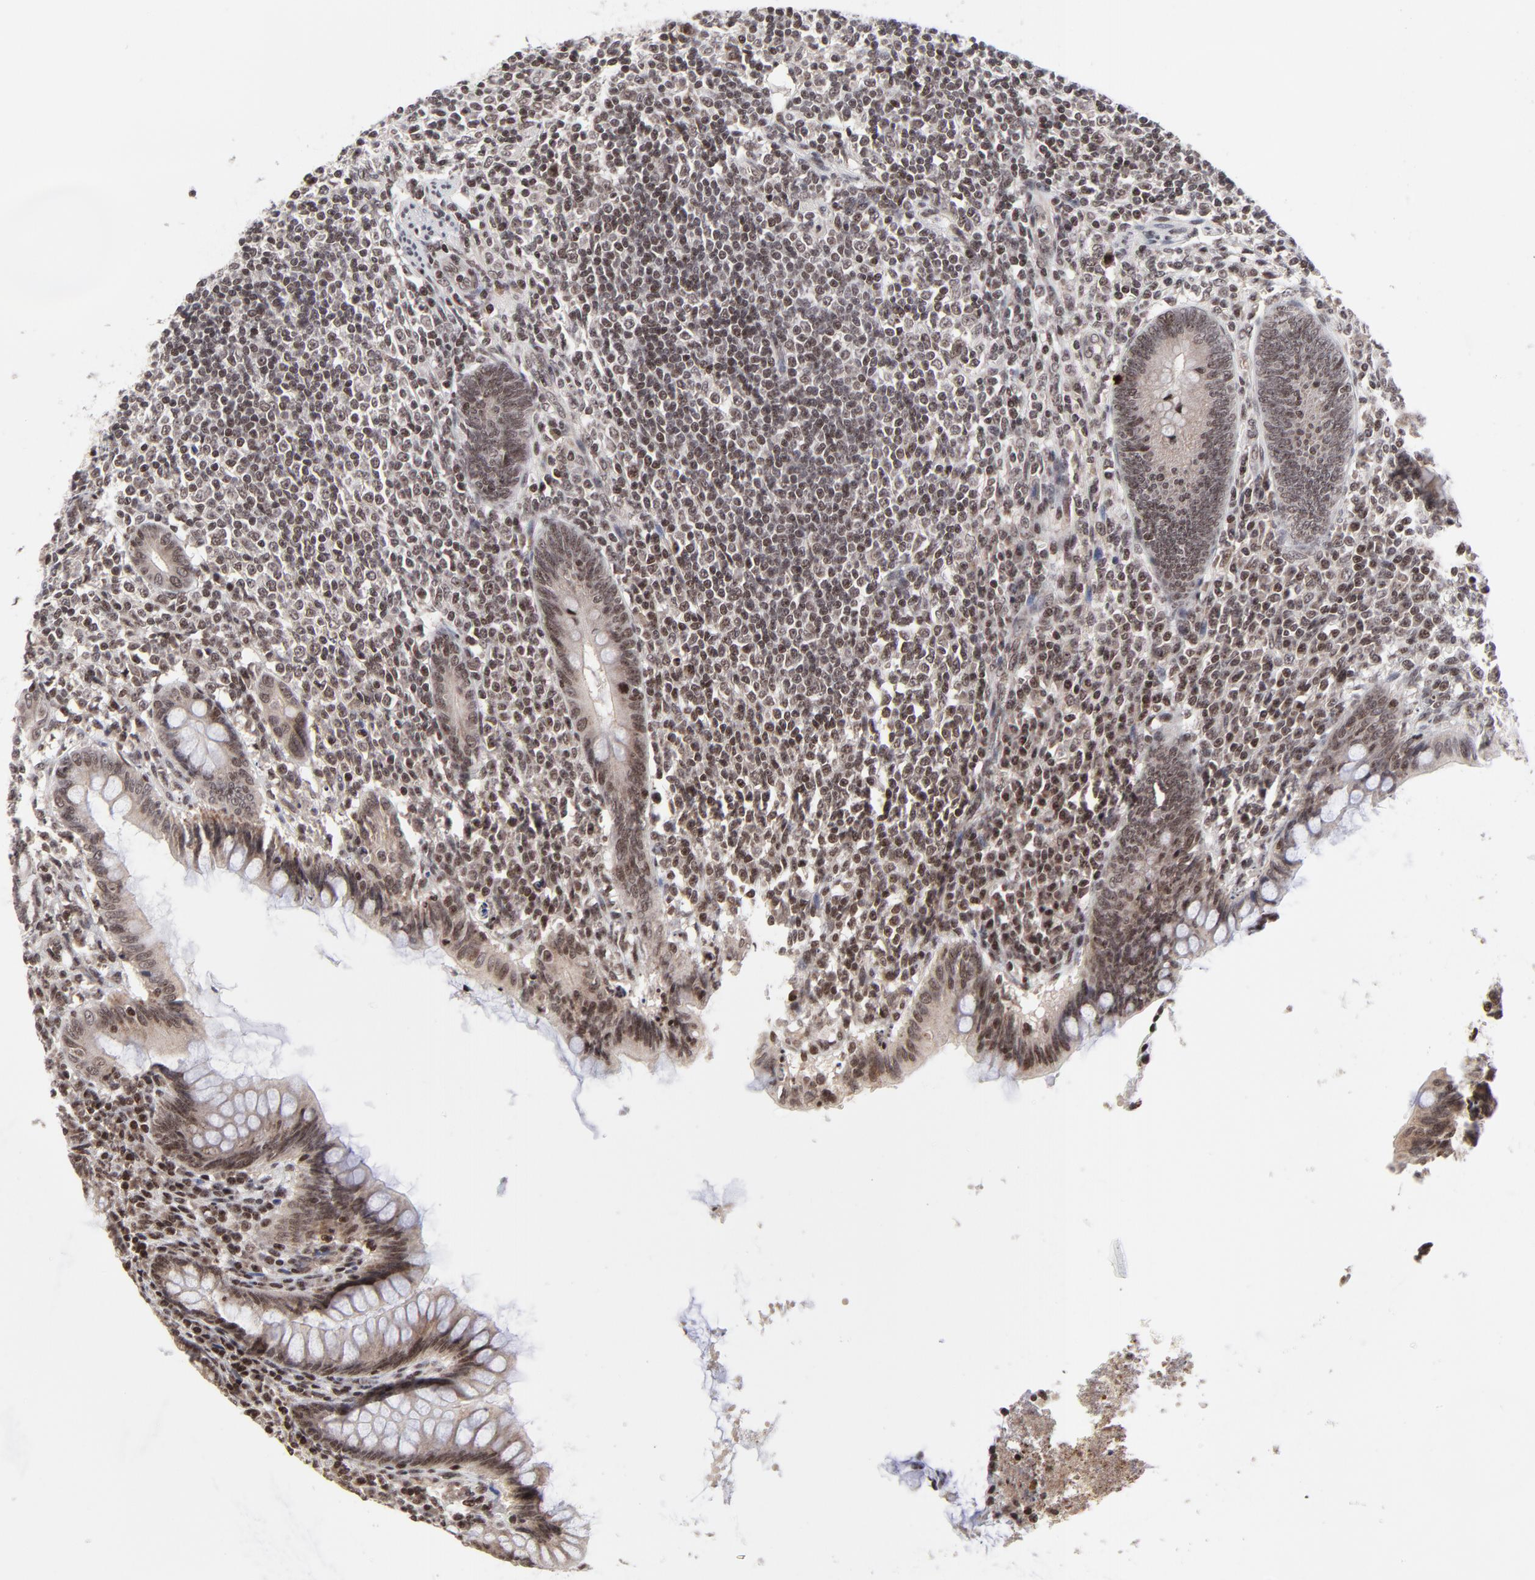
{"staining": {"intensity": "moderate", "quantity": ">75%", "location": "nuclear"}, "tissue": "appendix", "cell_type": "Glandular cells", "image_type": "normal", "snomed": [{"axis": "morphology", "description": "Normal tissue, NOS"}, {"axis": "topography", "description": "Appendix"}], "caption": "A high-resolution histopathology image shows immunohistochemistry staining of normal appendix, which reveals moderate nuclear expression in about >75% of glandular cells. Nuclei are stained in blue.", "gene": "ZNF777", "patient": {"sex": "female", "age": 66}}